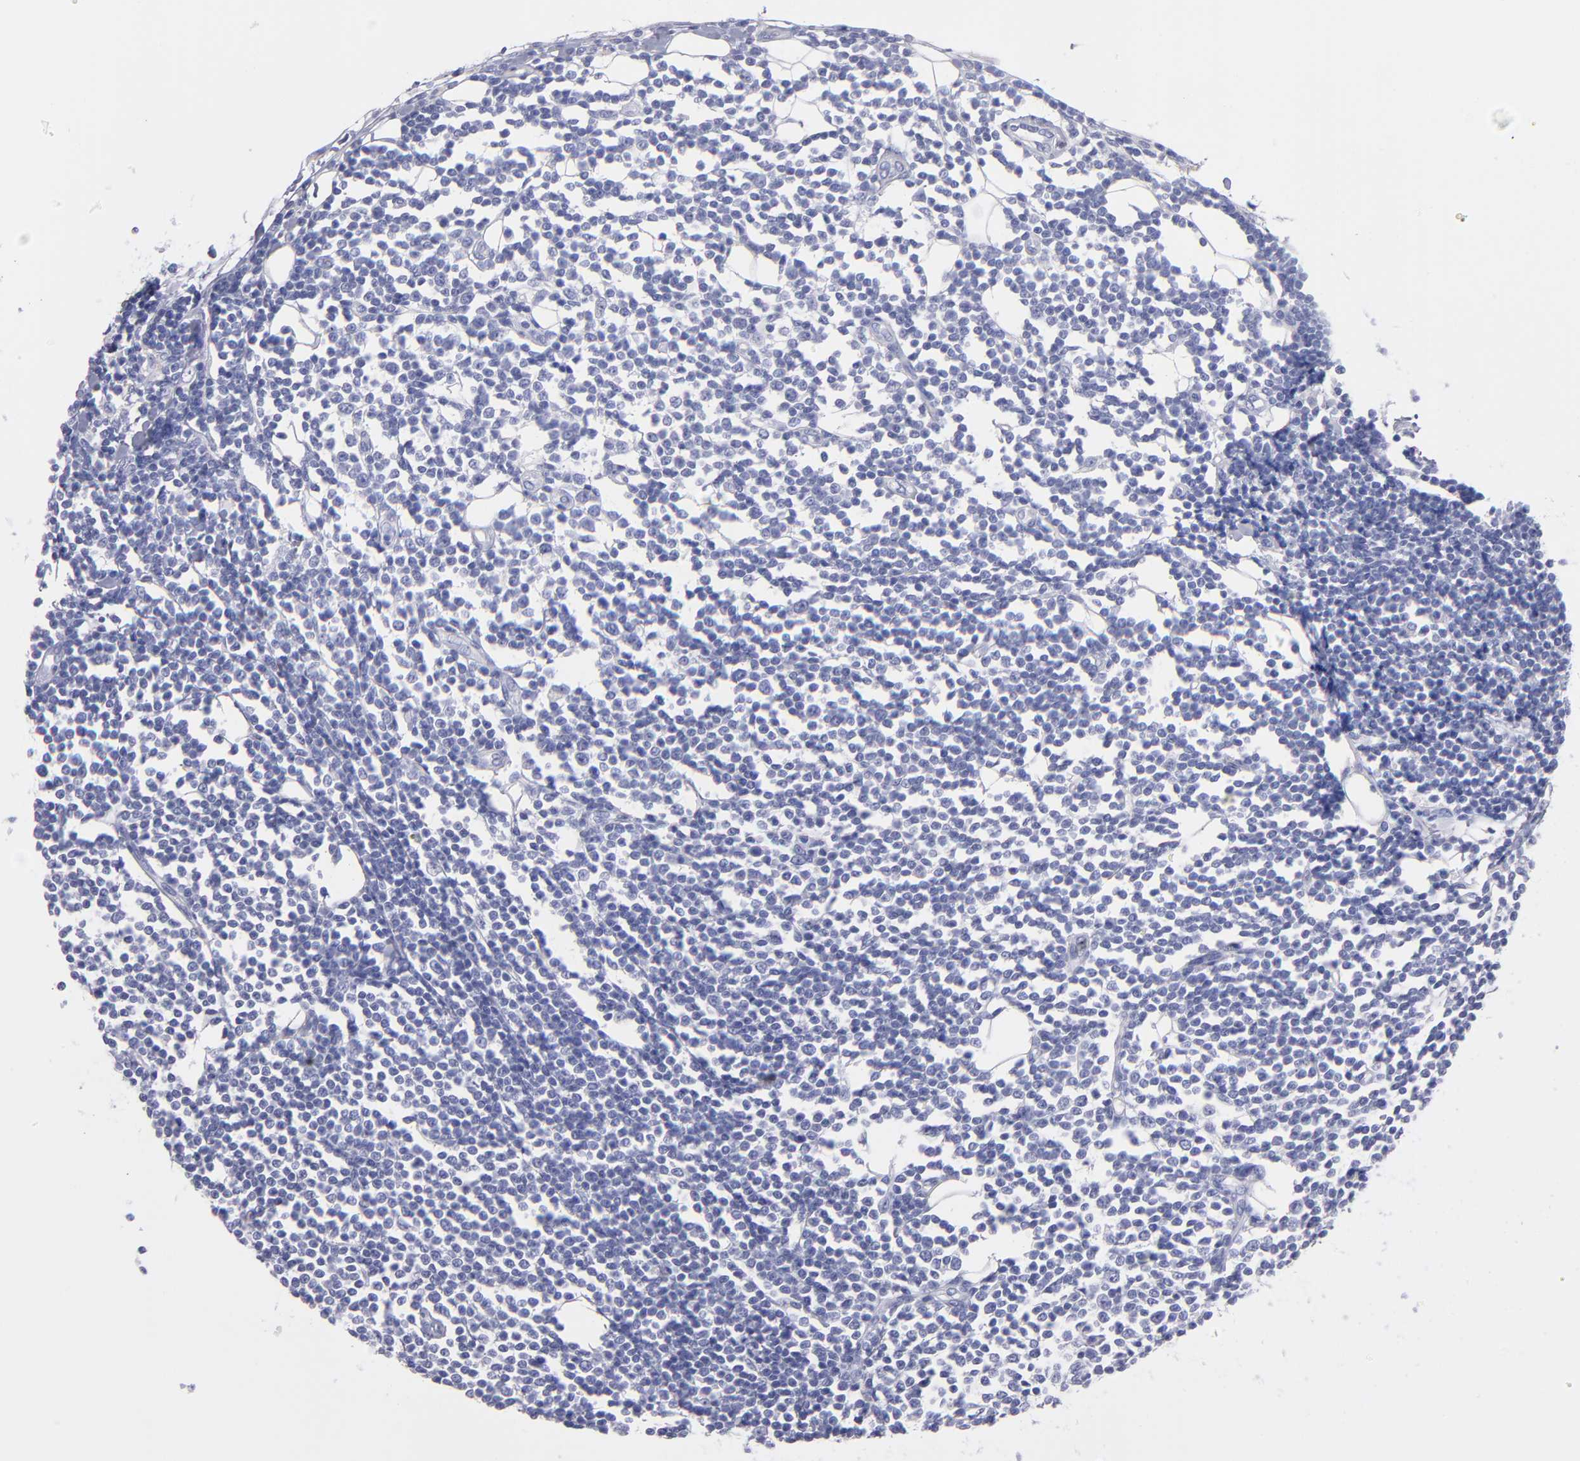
{"staining": {"intensity": "negative", "quantity": "none", "location": "none"}, "tissue": "lymphoma", "cell_type": "Tumor cells", "image_type": "cancer", "snomed": [{"axis": "morphology", "description": "Malignant lymphoma, non-Hodgkin's type, Low grade"}, {"axis": "topography", "description": "Soft tissue"}], "caption": "A micrograph of malignant lymphoma, non-Hodgkin's type (low-grade) stained for a protein demonstrates no brown staining in tumor cells. (IHC, brightfield microscopy, high magnification).", "gene": "MB", "patient": {"sex": "male", "age": 92}}